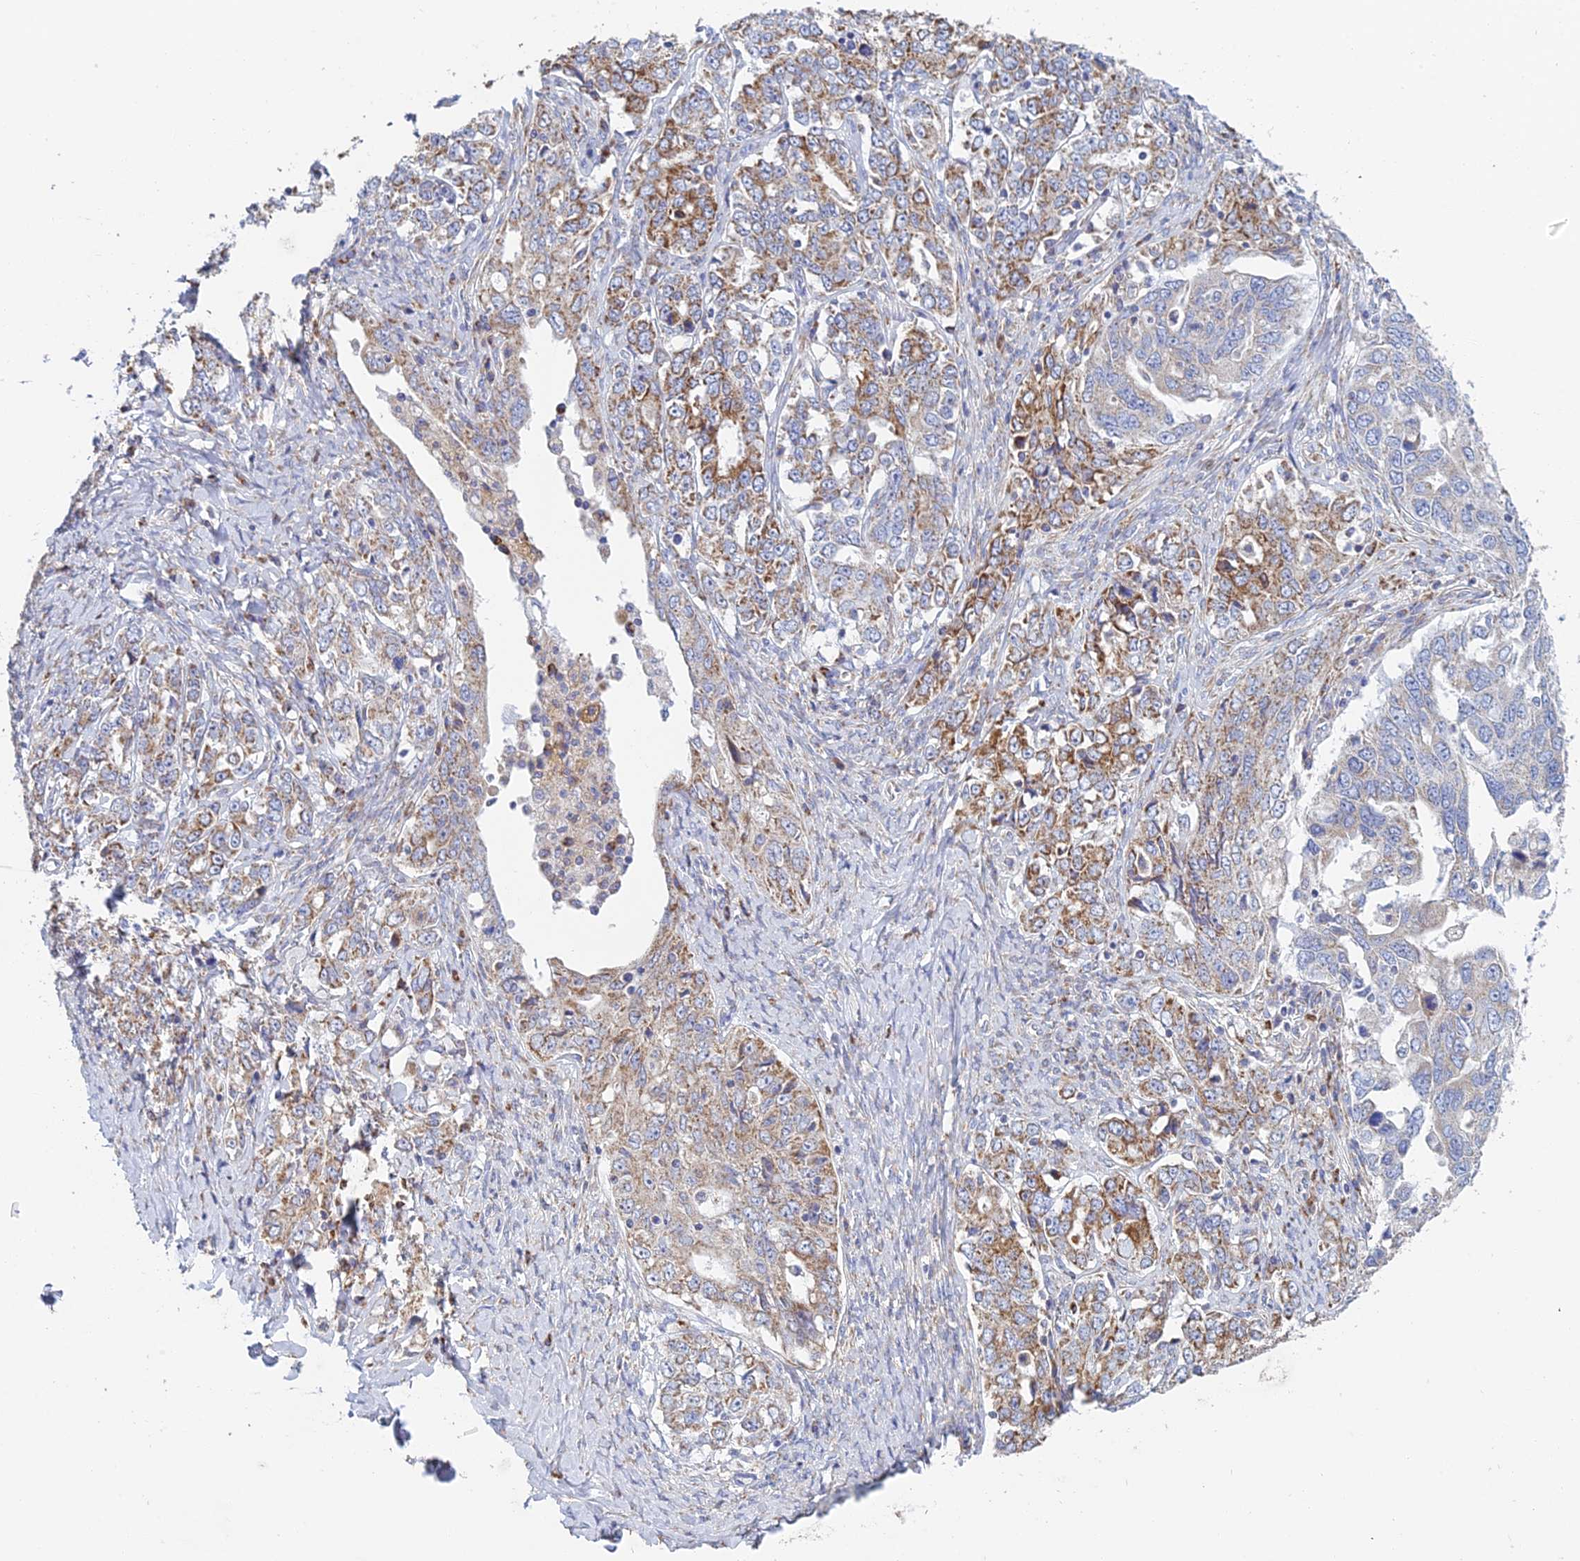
{"staining": {"intensity": "moderate", "quantity": ">75%", "location": "cytoplasmic/membranous"}, "tissue": "ovarian cancer", "cell_type": "Tumor cells", "image_type": "cancer", "snomed": [{"axis": "morphology", "description": "Carcinoma, endometroid"}, {"axis": "topography", "description": "Ovary"}], "caption": "Protein staining of ovarian endometroid carcinoma tissue reveals moderate cytoplasmic/membranous staining in about >75% of tumor cells.", "gene": "CRACR2B", "patient": {"sex": "female", "age": 62}}